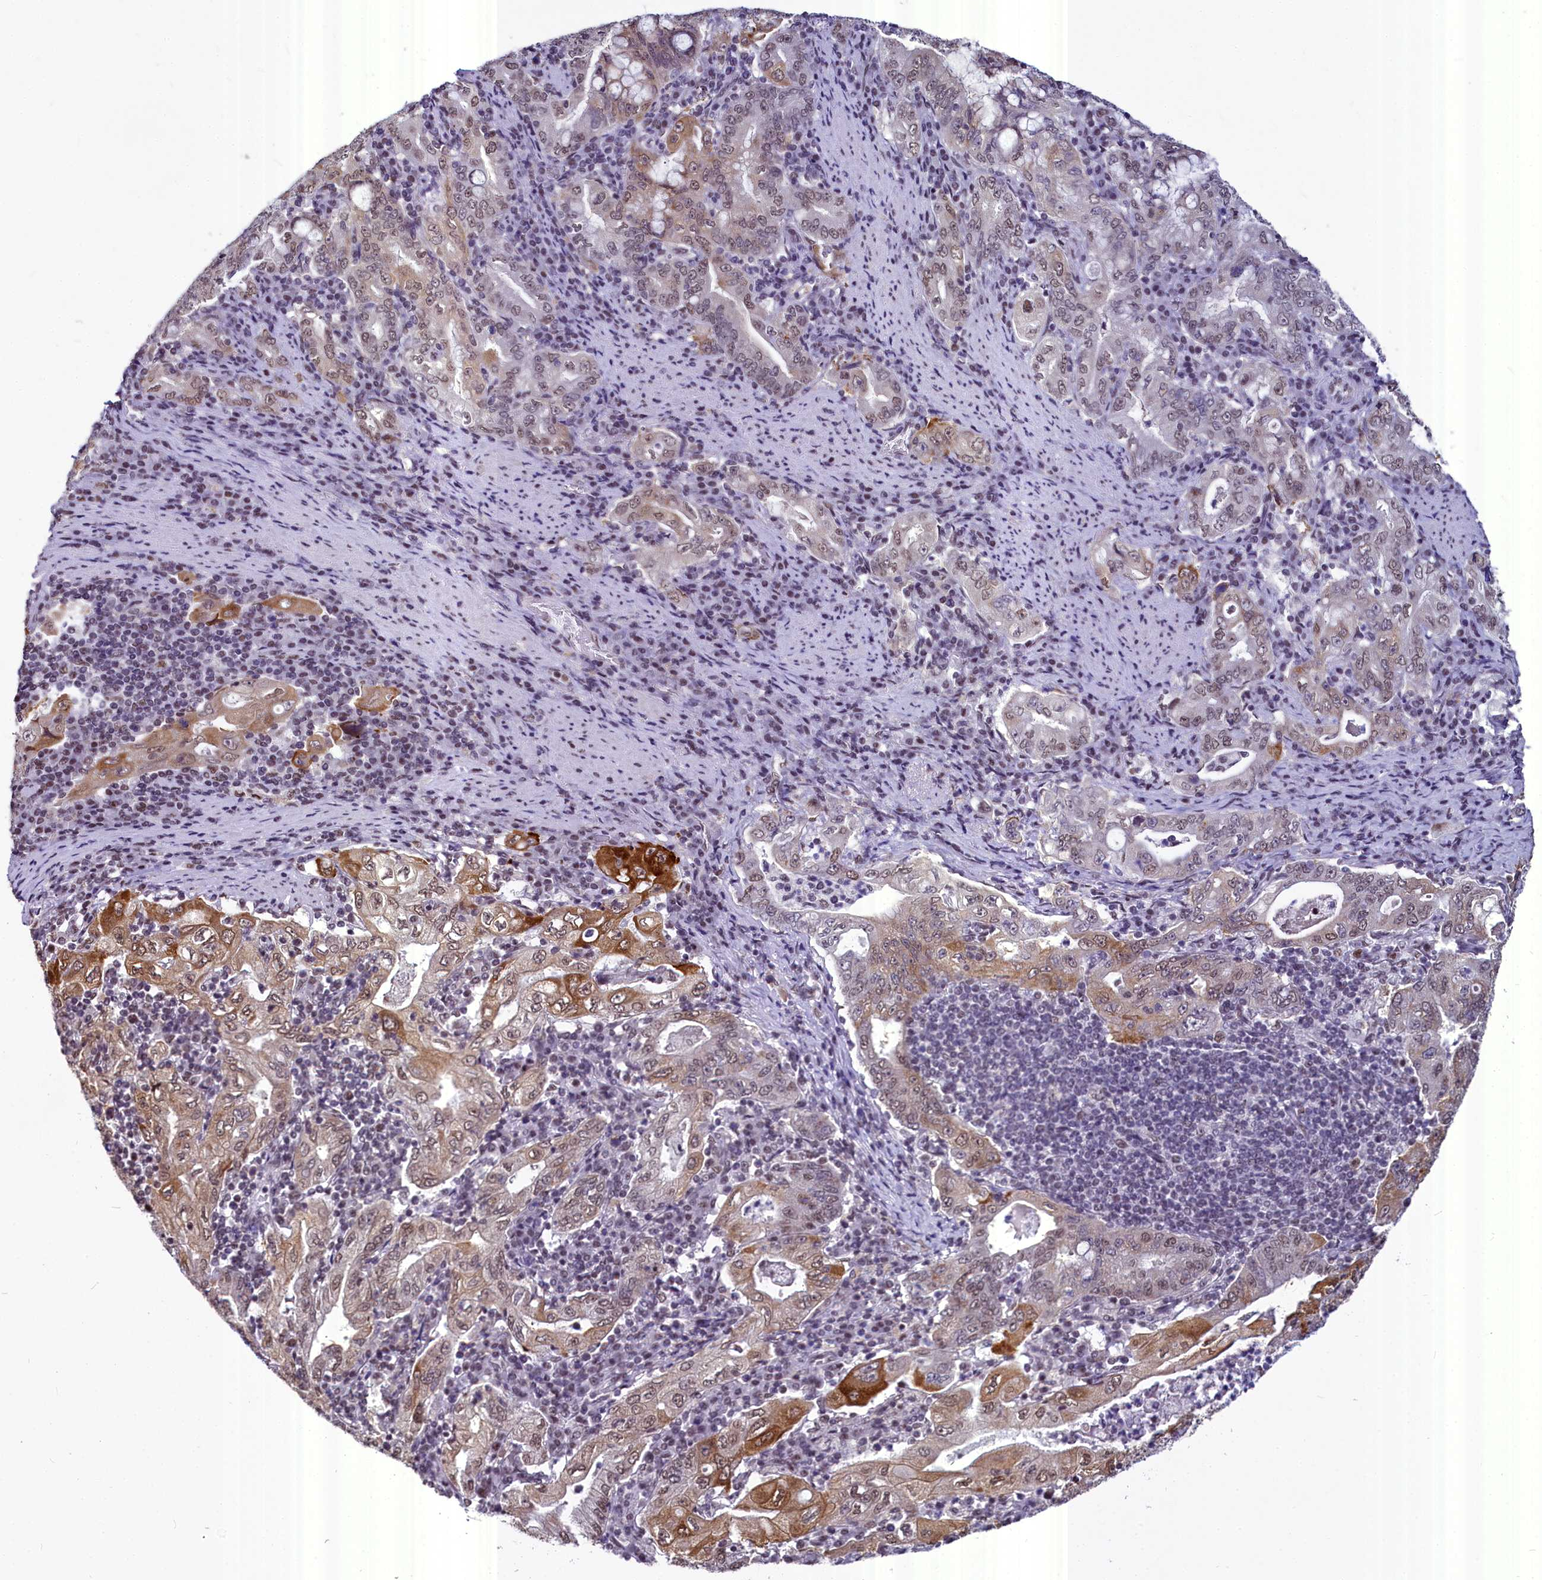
{"staining": {"intensity": "moderate", "quantity": ">75%", "location": "cytoplasmic/membranous,nuclear"}, "tissue": "stomach cancer", "cell_type": "Tumor cells", "image_type": "cancer", "snomed": [{"axis": "morphology", "description": "Normal tissue, NOS"}, {"axis": "morphology", "description": "Adenocarcinoma, NOS"}, {"axis": "topography", "description": "Esophagus"}, {"axis": "topography", "description": "Stomach, upper"}, {"axis": "topography", "description": "Peripheral nerve tissue"}], "caption": "A micrograph showing moderate cytoplasmic/membranous and nuclear positivity in approximately >75% of tumor cells in adenocarcinoma (stomach), as visualized by brown immunohistochemical staining.", "gene": "PARPBP", "patient": {"sex": "male", "age": 62}}